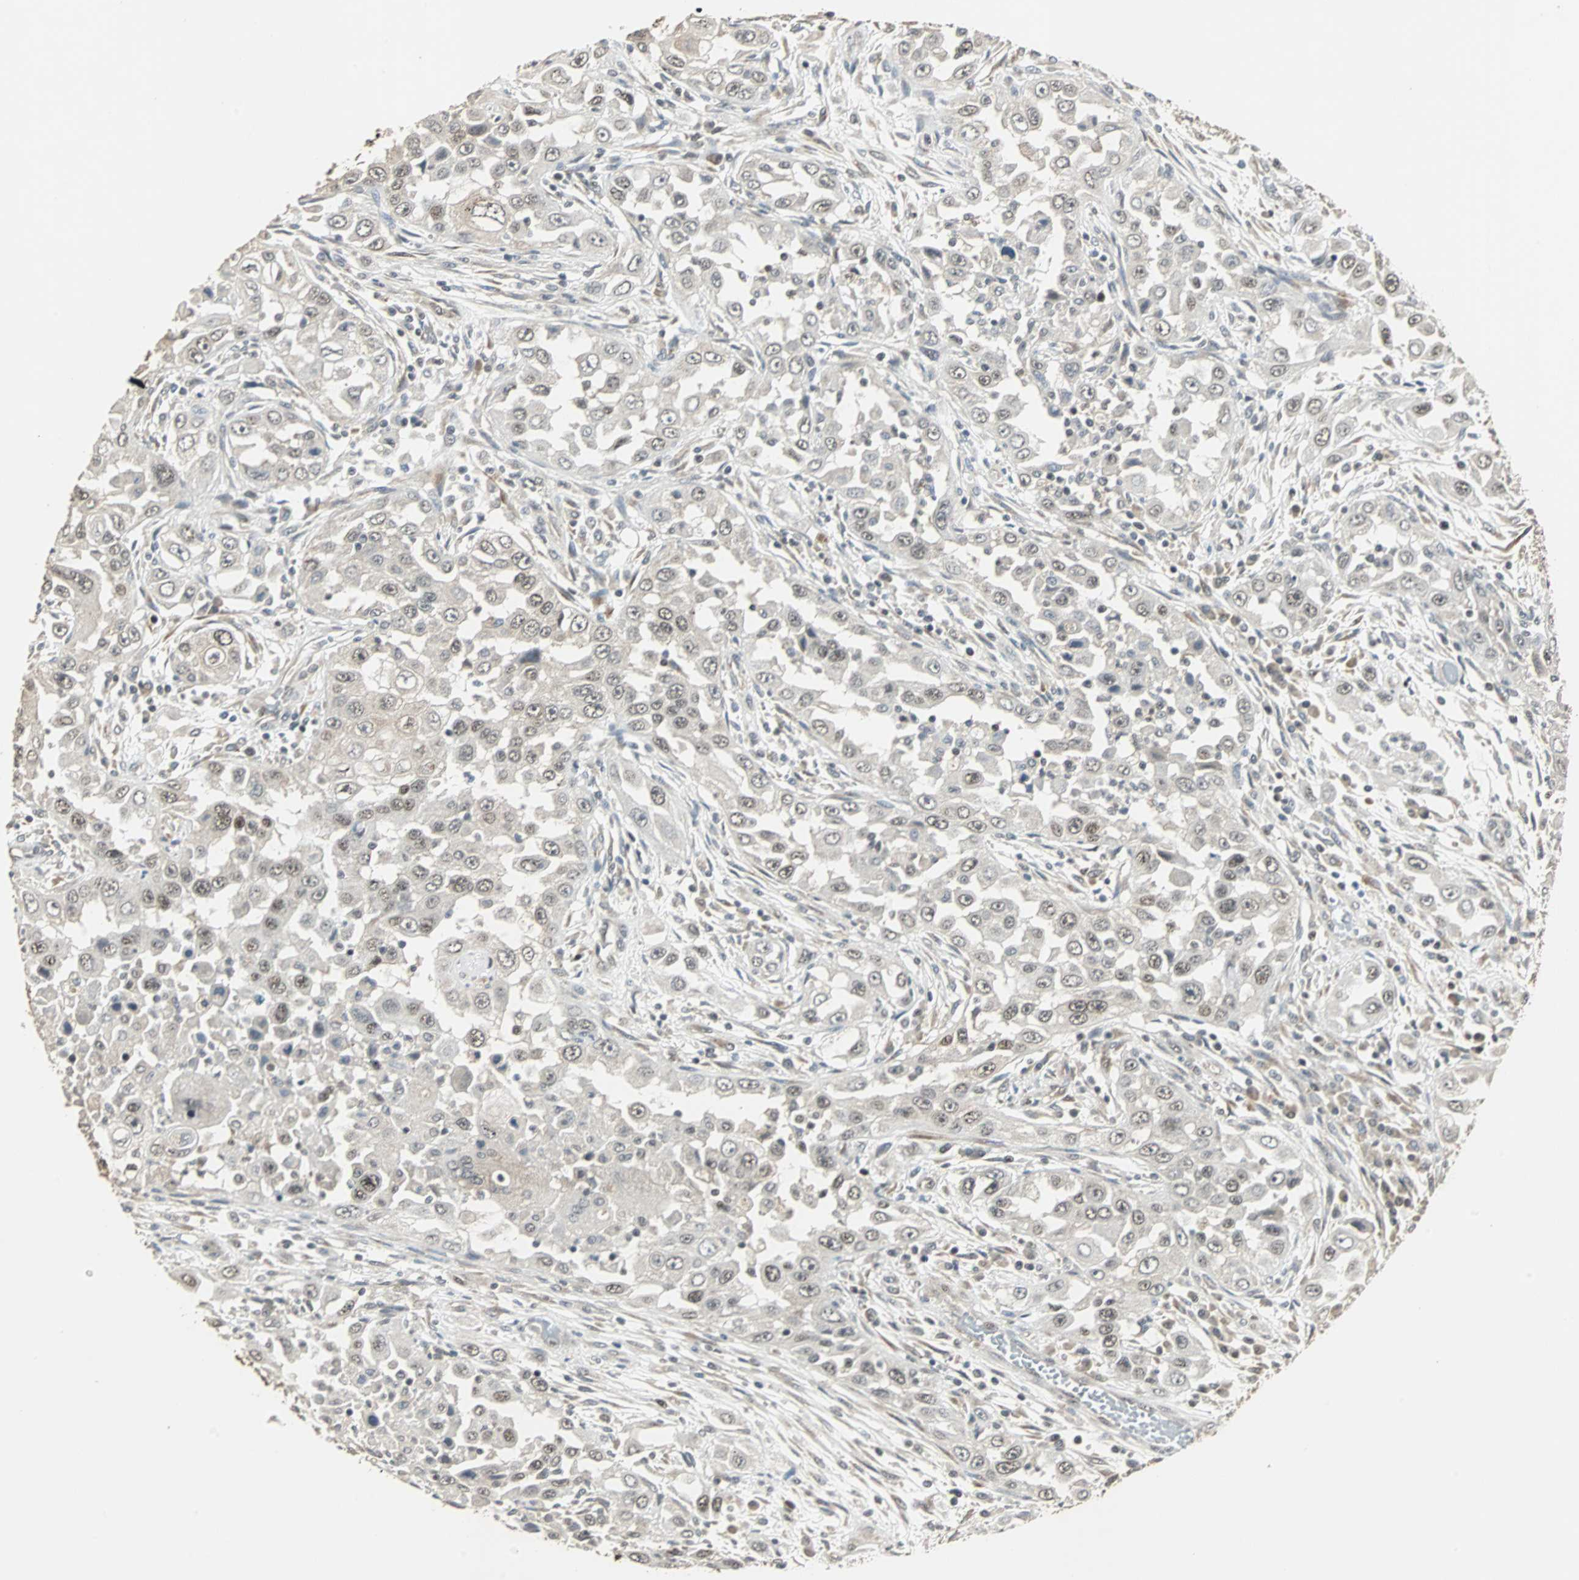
{"staining": {"intensity": "moderate", "quantity": ">75%", "location": "nuclear"}, "tissue": "head and neck cancer", "cell_type": "Tumor cells", "image_type": "cancer", "snomed": [{"axis": "morphology", "description": "Carcinoma, NOS"}, {"axis": "topography", "description": "Head-Neck"}], "caption": "Immunohistochemistry photomicrograph of neoplastic tissue: human head and neck cancer (carcinoma) stained using immunohistochemistry exhibits medium levels of moderate protein expression localized specifically in the nuclear of tumor cells, appearing as a nuclear brown color.", "gene": "MED4", "patient": {"sex": "male", "age": 87}}